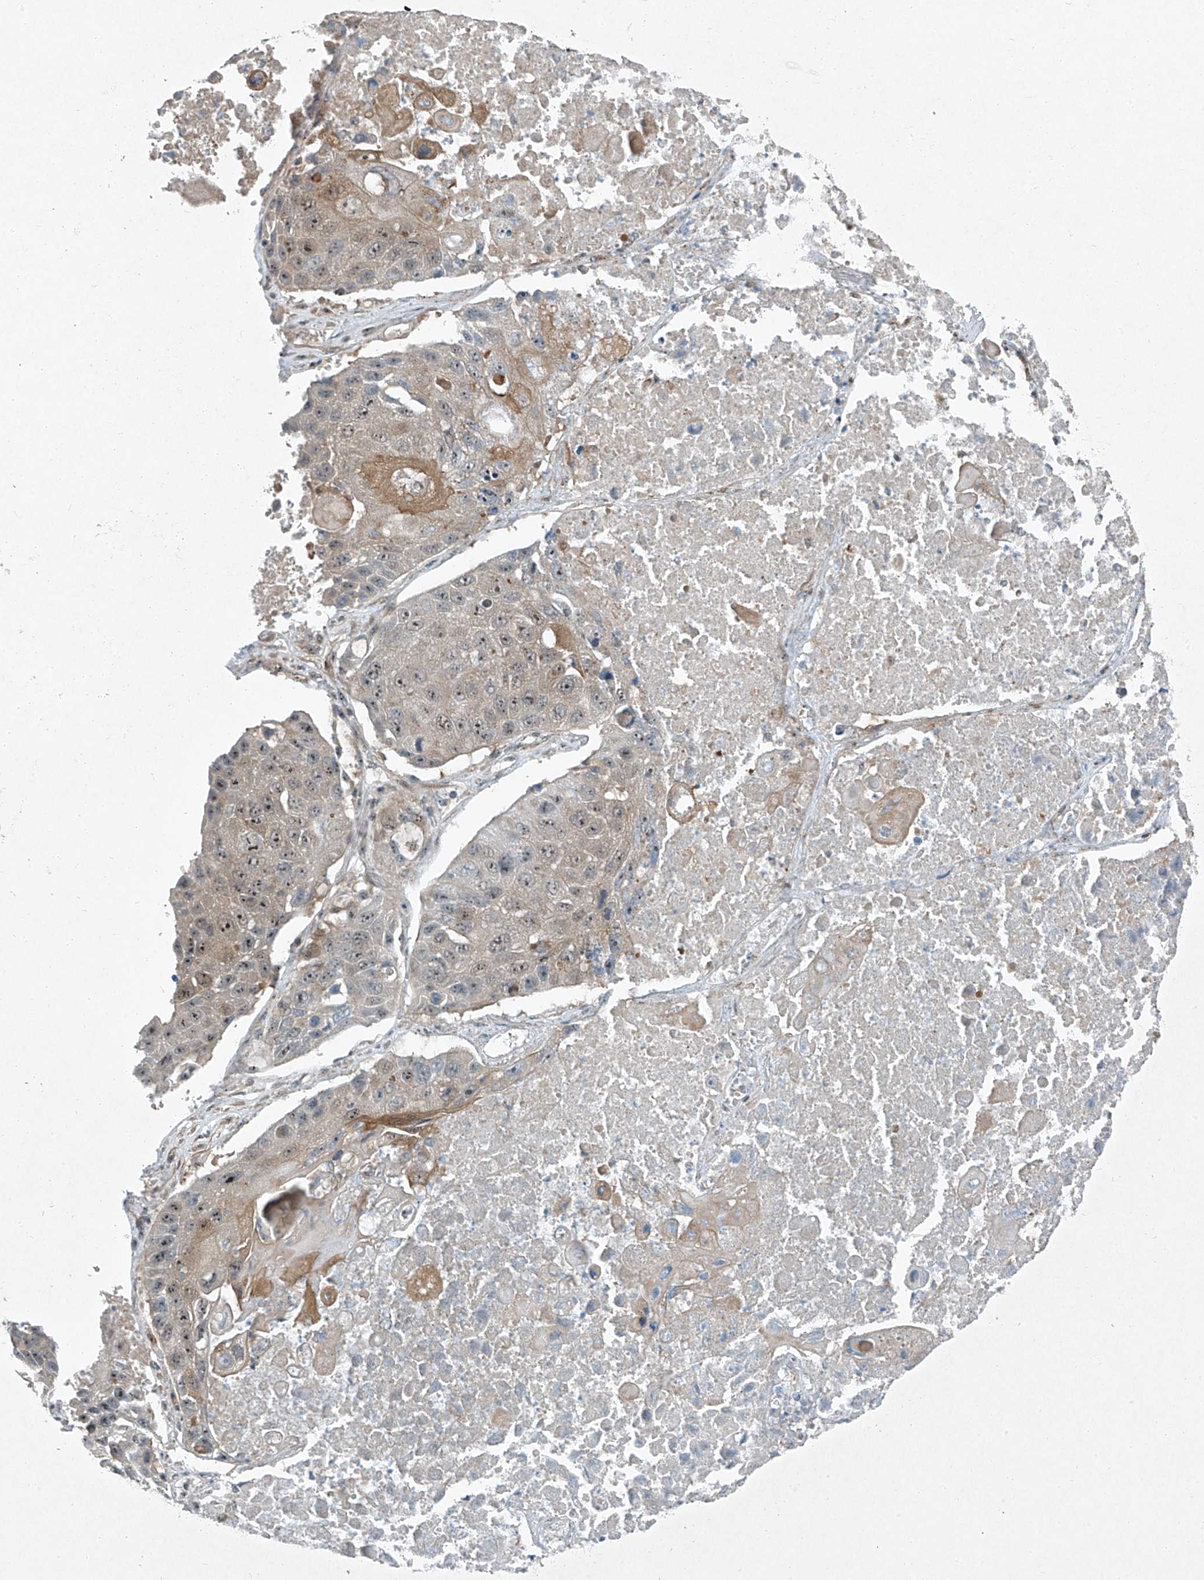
{"staining": {"intensity": "weak", "quantity": "25%-75%", "location": "nuclear"}, "tissue": "lung cancer", "cell_type": "Tumor cells", "image_type": "cancer", "snomed": [{"axis": "morphology", "description": "Squamous cell carcinoma, NOS"}, {"axis": "topography", "description": "Lung"}], "caption": "High-power microscopy captured an immunohistochemistry histopathology image of squamous cell carcinoma (lung), revealing weak nuclear positivity in approximately 25%-75% of tumor cells. The protein of interest is shown in brown color, while the nuclei are stained blue.", "gene": "PPCS", "patient": {"sex": "male", "age": 61}}